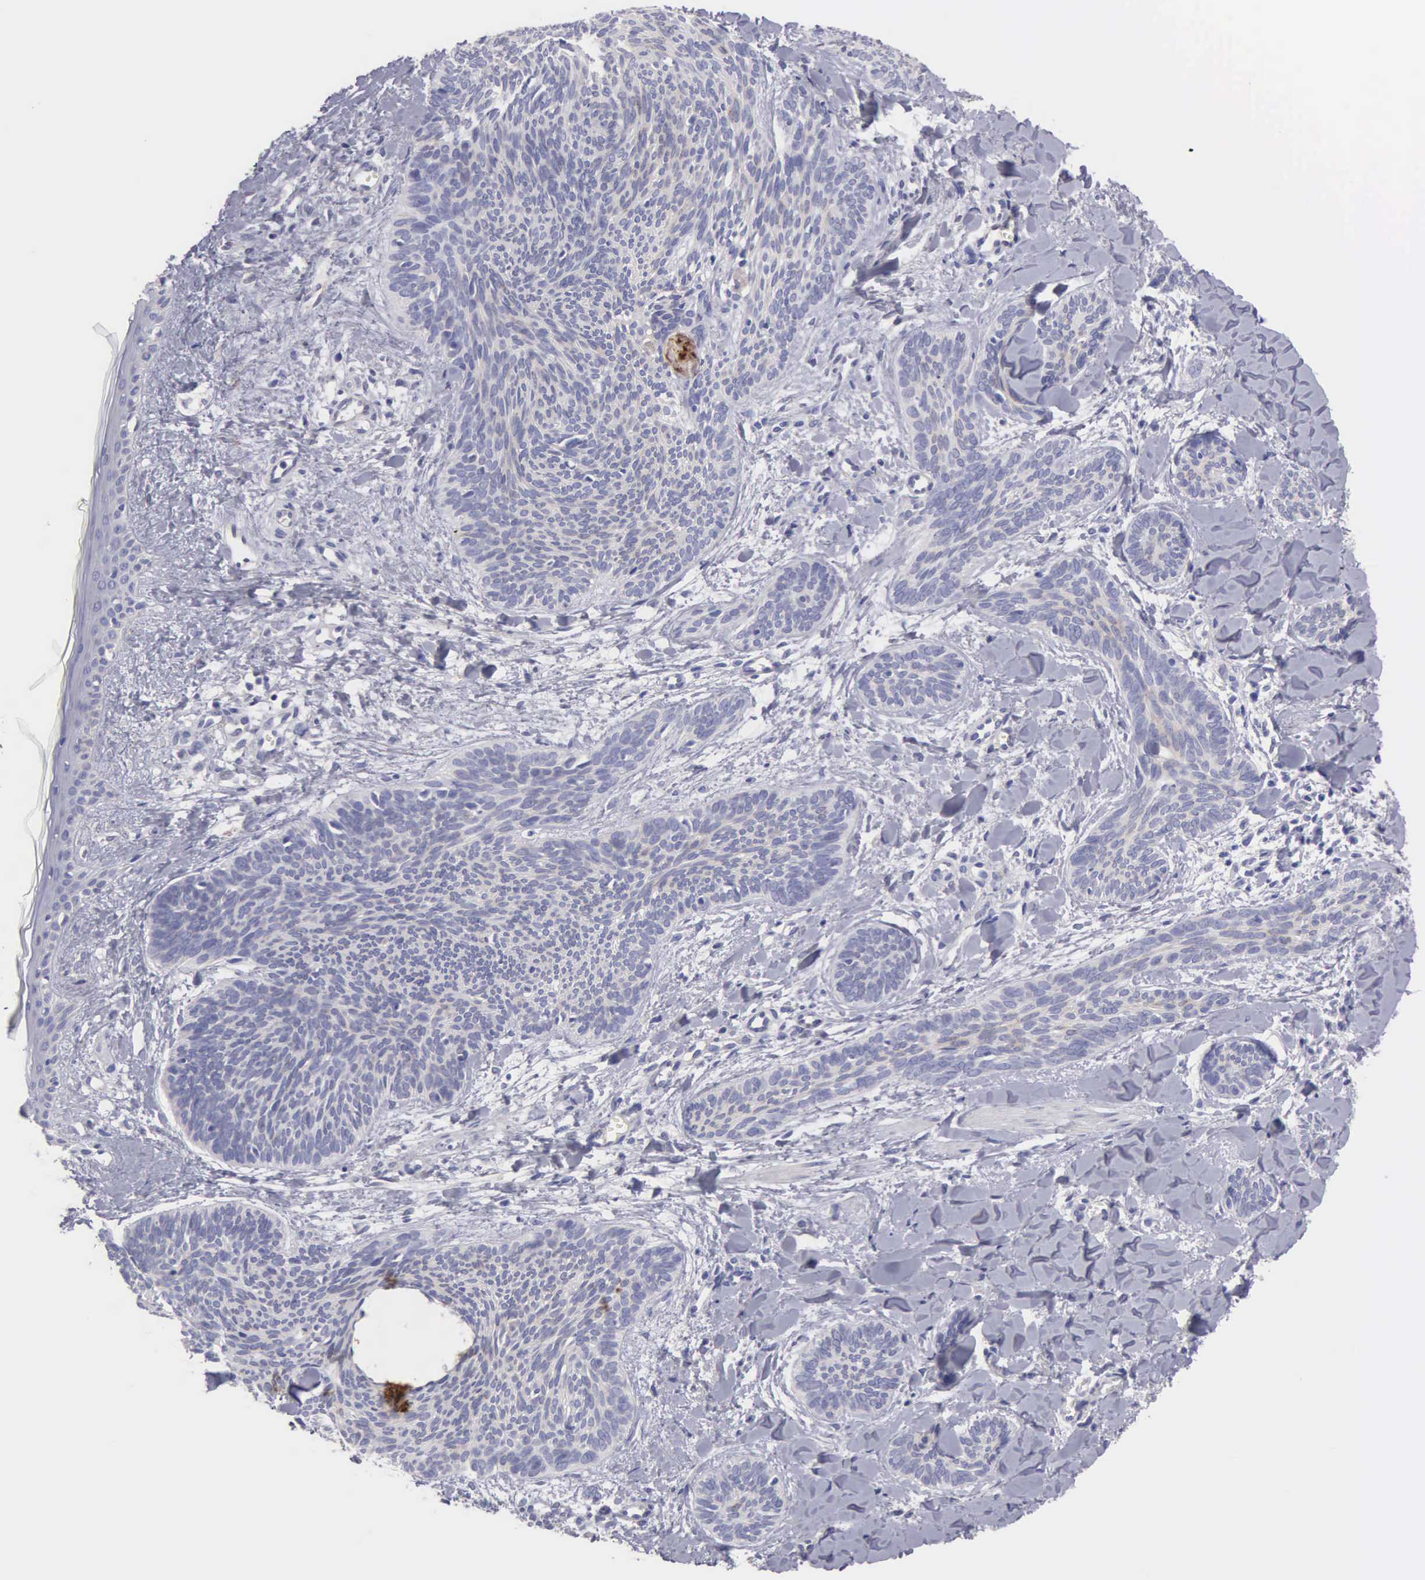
{"staining": {"intensity": "weak", "quantity": "<25%", "location": "cytoplasmic/membranous"}, "tissue": "skin cancer", "cell_type": "Tumor cells", "image_type": "cancer", "snomed": [{"axis": "morphology", "description": "Basal cell carcinoma"}, {"axis": "topography", "description": "Skin"}], "caption": "IHC image of neoplastic tissue: basal cell carcinoma (skin) stained with DAB (3,3'-diaminobenzidine) shows no significant protein expression in tumor cells.", "gene": "APP", "patient": {"sex": "female", "age": 81}}